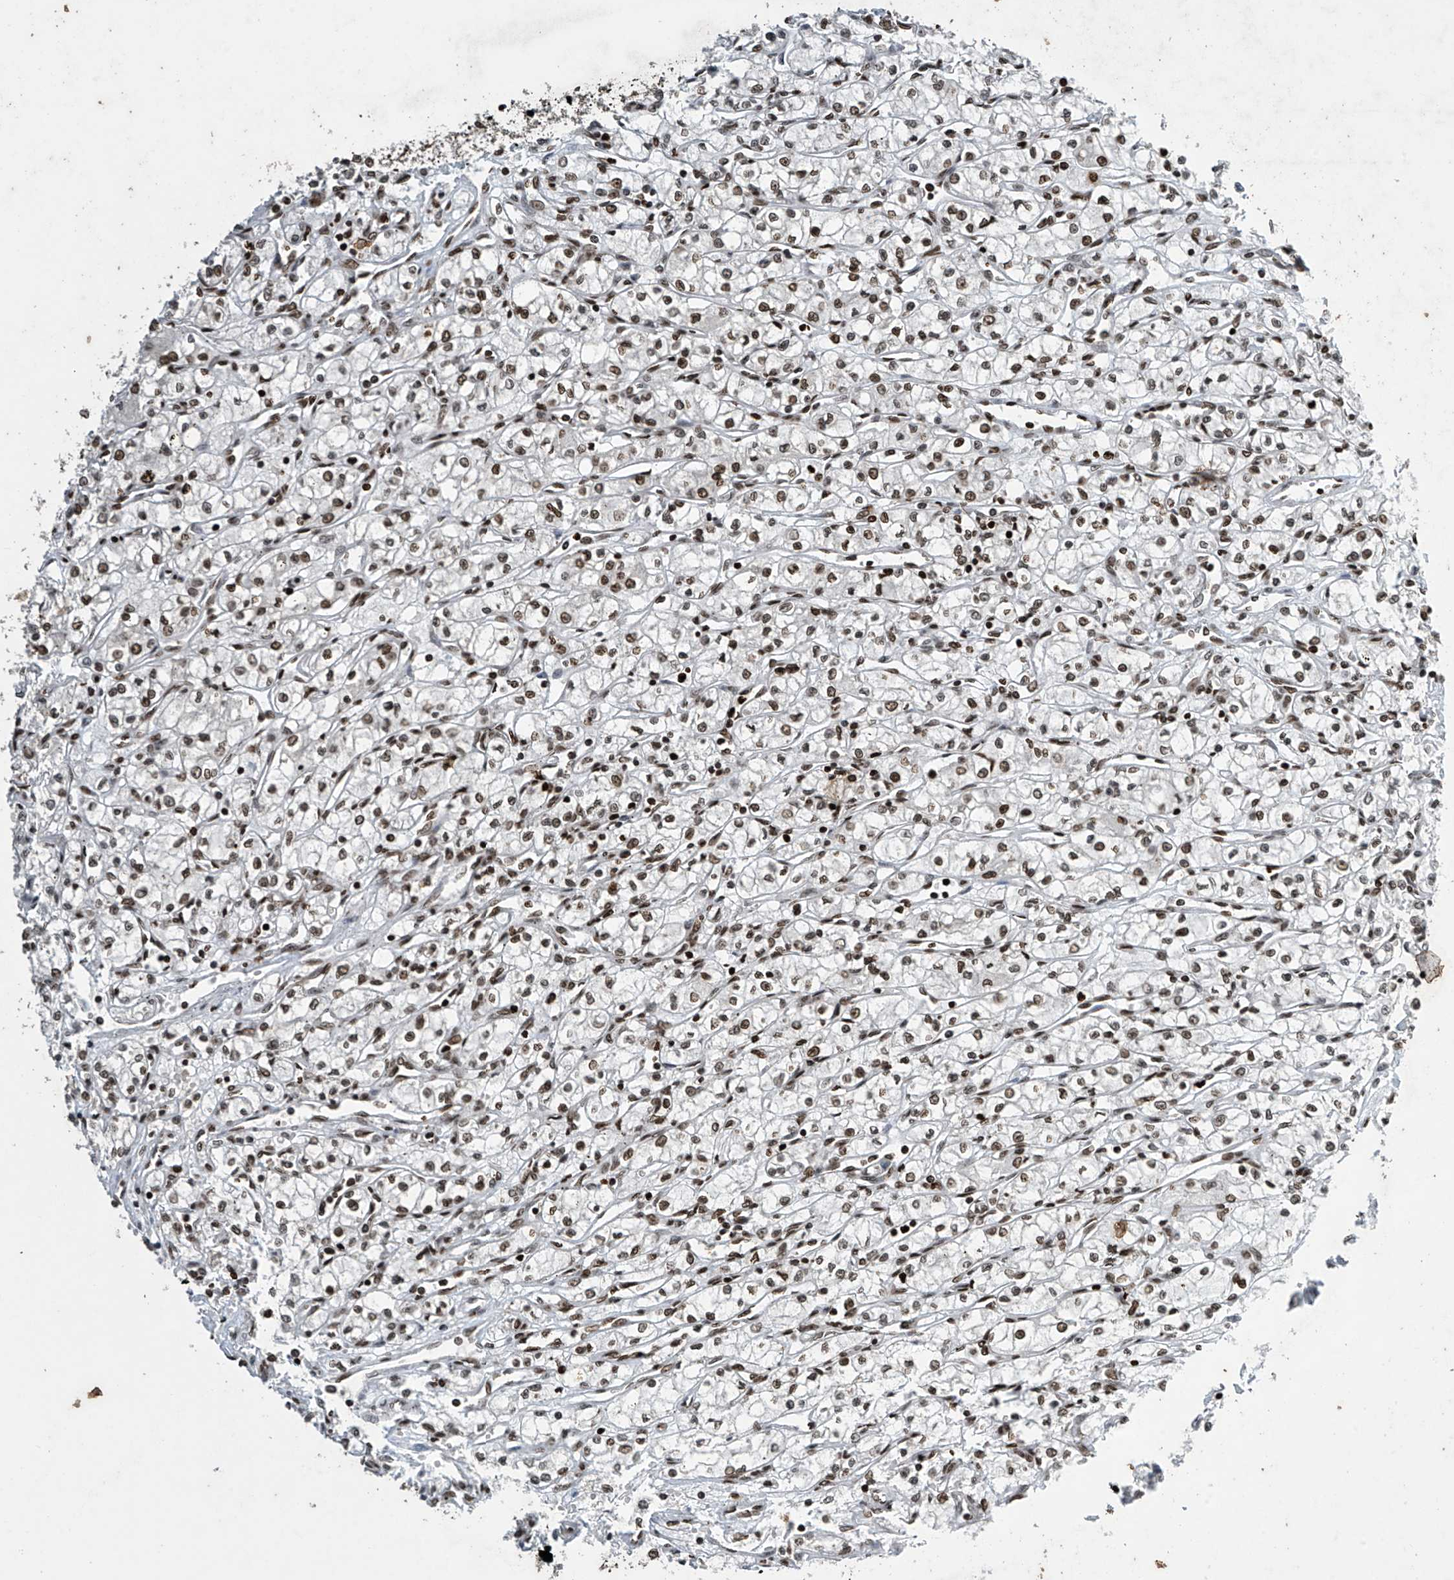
{"staining": {"intensity": "moderate", "quantity": ">75%", "location": "nuclear"}, "tissue": "renal cancer", "cell_type": "Tumor cells", "image_type": "cancer", "snomed": [{"axis": "morphology", "description": "Adenocarcinoma, NOS"}, {"axis": "topography", "description": "Kidney"}], "caption": "Protein expression by immunohistochemistry demonstrates moderate nuclear expression in approximately >75% of tumor cells in adenocarcinoma (renal). The staining was performed using DAB, with brown indicating positive protein expression. Nuclei are stained blue with hematoxylin.", "gene": "H4C16", "patient": {"sex": "male", "age": 59}}